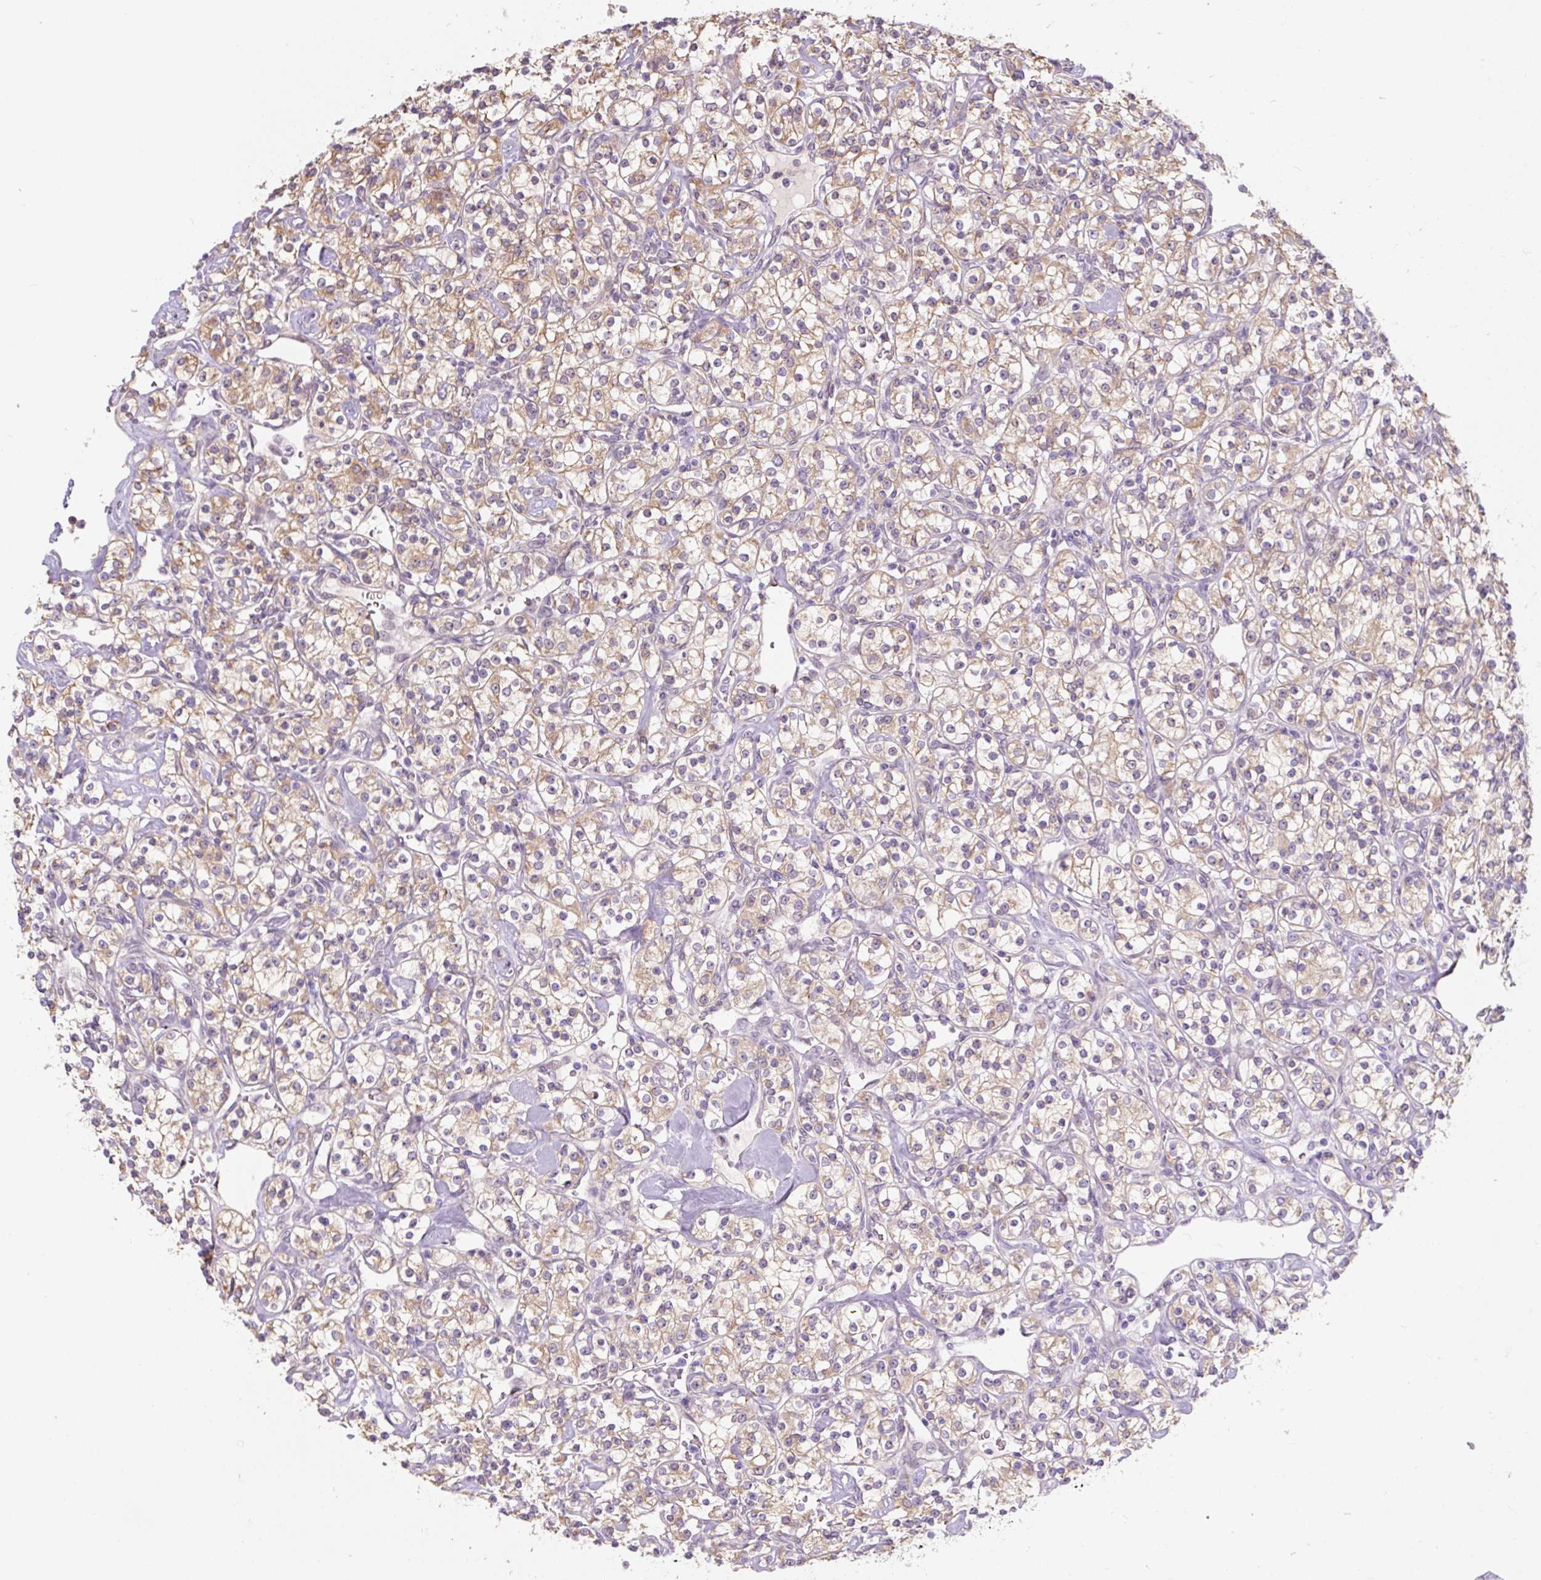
{"staining": {"intensity": "weak", "quantity": ">75%", "location": "cytoplasmic/membranous"}, "tissue": "renal cancer", "cell_type": "Tumor cells", "image_type": "cancer", "snomed": [{"axis": "morphology", "description": "Adenocarcinoma, NOS"}, {"axis": "topography", "description": "Kidney"}], "caption": "Renal cancer stained with a brown dye demonstrates weak cytoplasmic/membranous positive expression in approximately >75% of tumor cells.", "gene": "ASRGL1", "patient": {"sex": "male", "age": 77}}